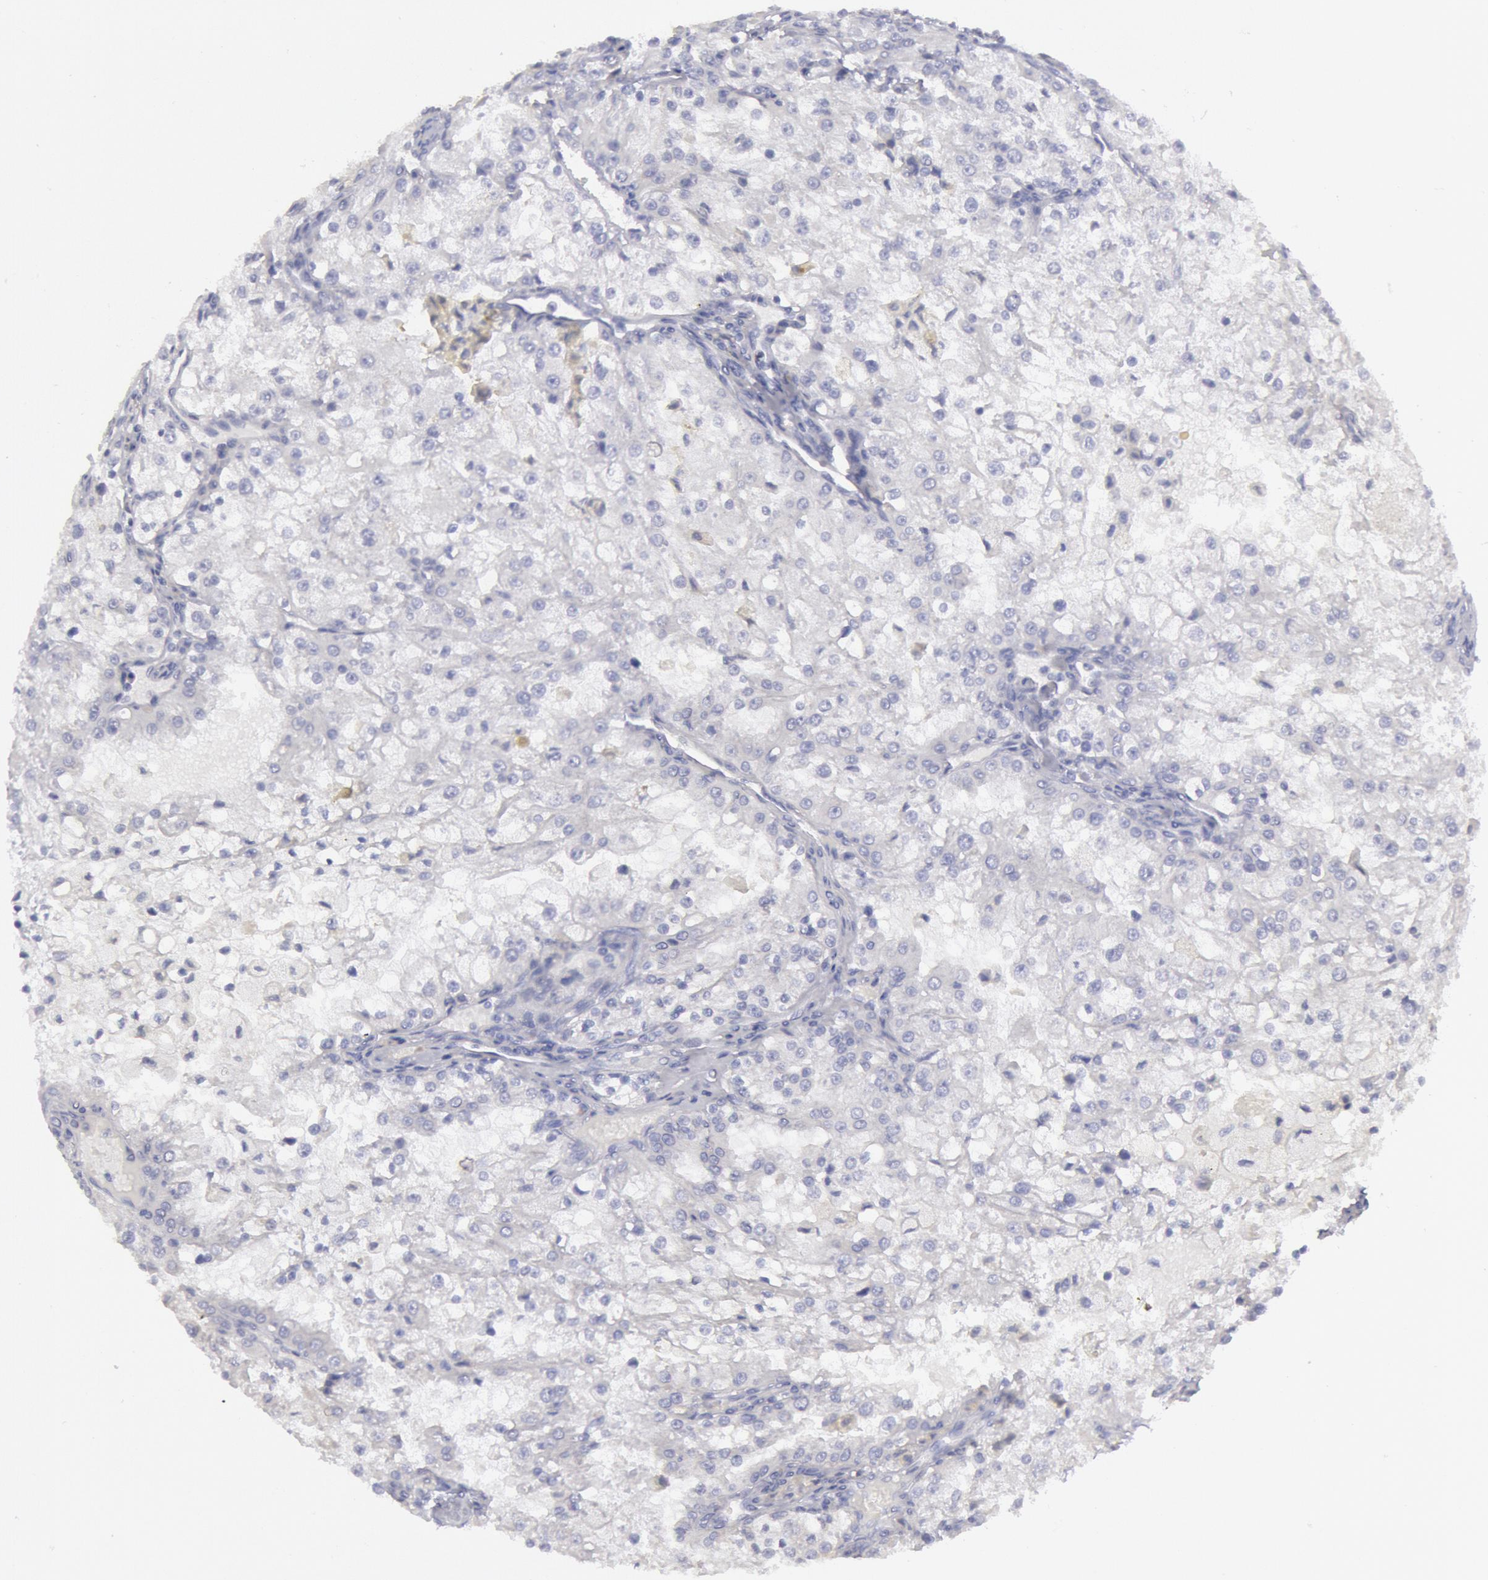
{"staining": {"intensity": "negative", "quantity": "none", "location": "none"}, "tissue": "renal cancer", "cell_type": "Tumor cells", "image_type": "cancer", "snomed": [{"axis": "morphology", "description": "Adenocarcinoma, NOS"}, {"axis": "topography", "description": "Kidney"}], "caption": "Tumor cells are negative for protein expression in human renal adenocarcinoma.", "gene": "MYH7", "patient": {"sex": "female", "age": 74}}